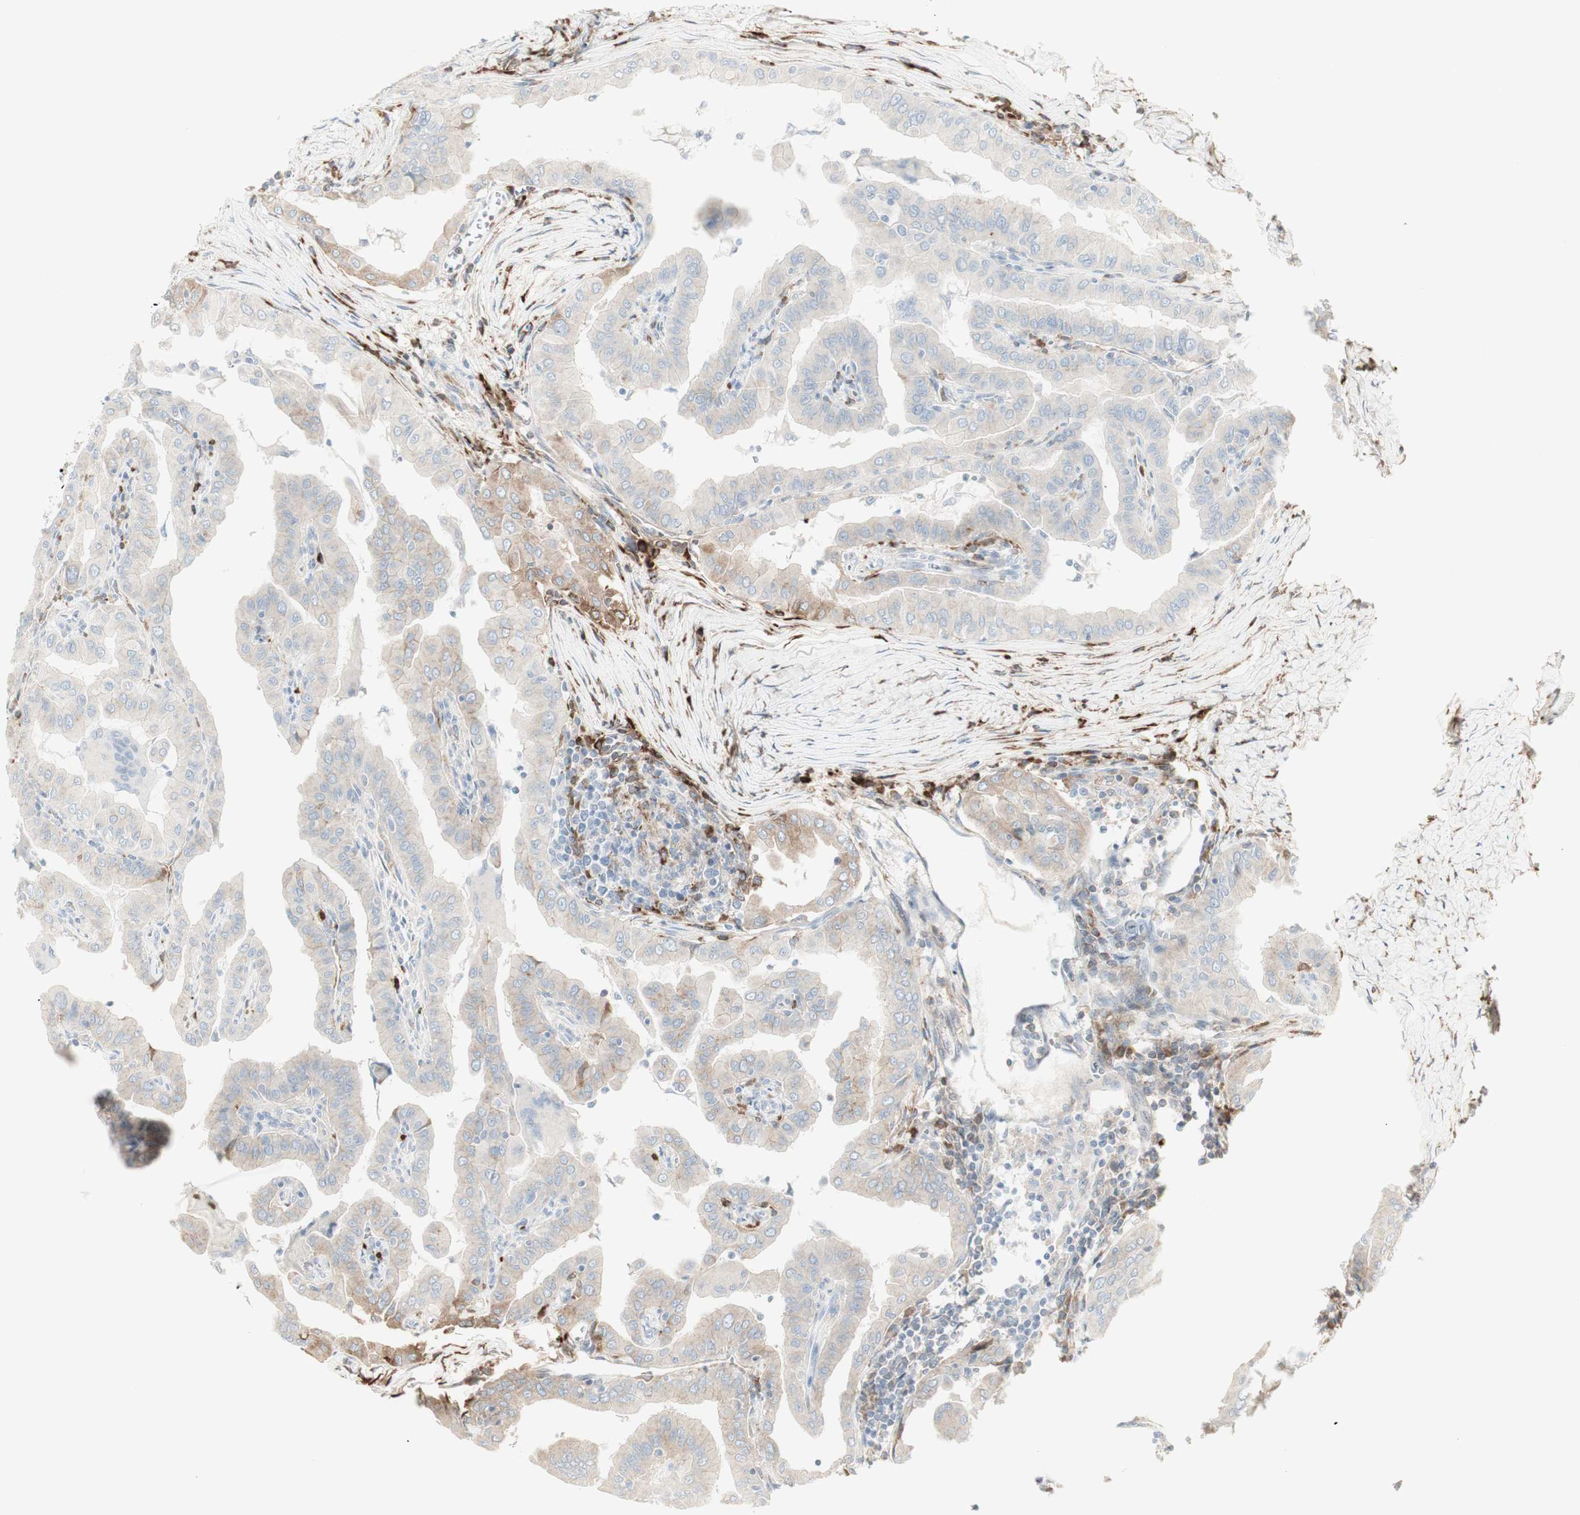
{"staining": {"intensity": "weak", "quantity": "25%-75%", "location": "cytoplasmic/membranous"}, "tissue": "thyroid cancer", "cell_type": "Tumor cells", "image_type": "cancer", "snomed": [{"axis": "morphology", "description": "Papillary adenocarcinoma, NOS"}, {"axis": "topography", "description": "Thyroid gland"}], "caption": "Immunohistochemistry (IHC) histopathology image of neoplastic tissue: thyroid cancer stained using immunohistochemistry reveals low levels of weak protein expression localized specifically in the cytoplasmic/membranous of tumor cells, appearing as a cytoplasmic/membranous brown color.", "gene": "MDK", "patient": {"sex": "male", "age": 33}}